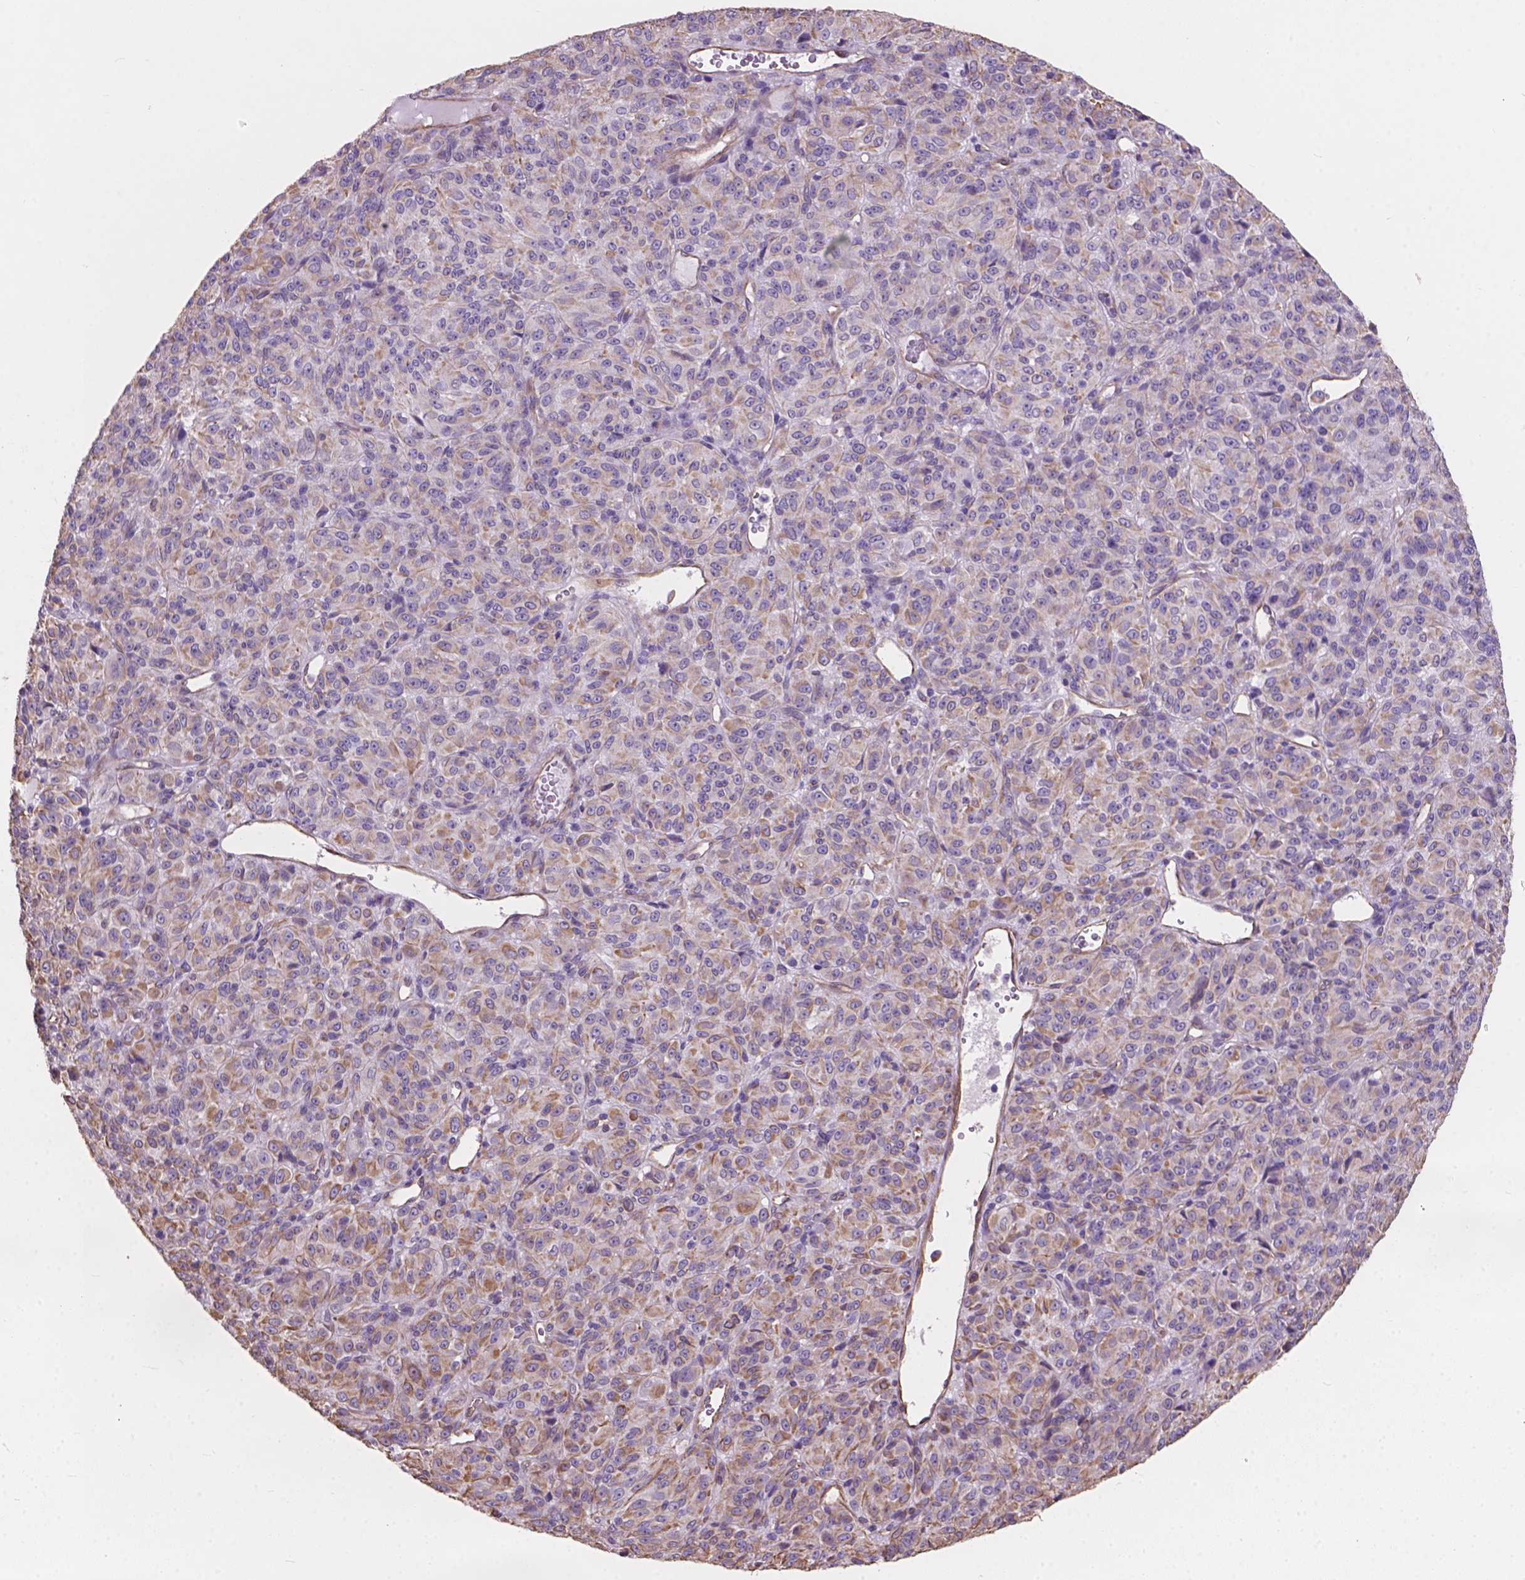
{"staining": {"intensity": "weak", "quantity": ">75%", "location": "cytoplasmic/membranous"}, "tissue": "melanoma", "cell_type": "Tumor cells", "image_type": "cancer", "snomed": [{"axis": "morphology", "description": "Malignant melanoma, Metastatic site"}, {"axis": "topography", "description": "Brain"}], "caption": "DAB immunohistochemical staining of malignant melanoma (metastatic site) demonstrates weak cytoplasmic/membranous protein staining in about >75% of tumor cells.", "gene": "AMOT", "patient": {"sex": "female", "age": 56}}